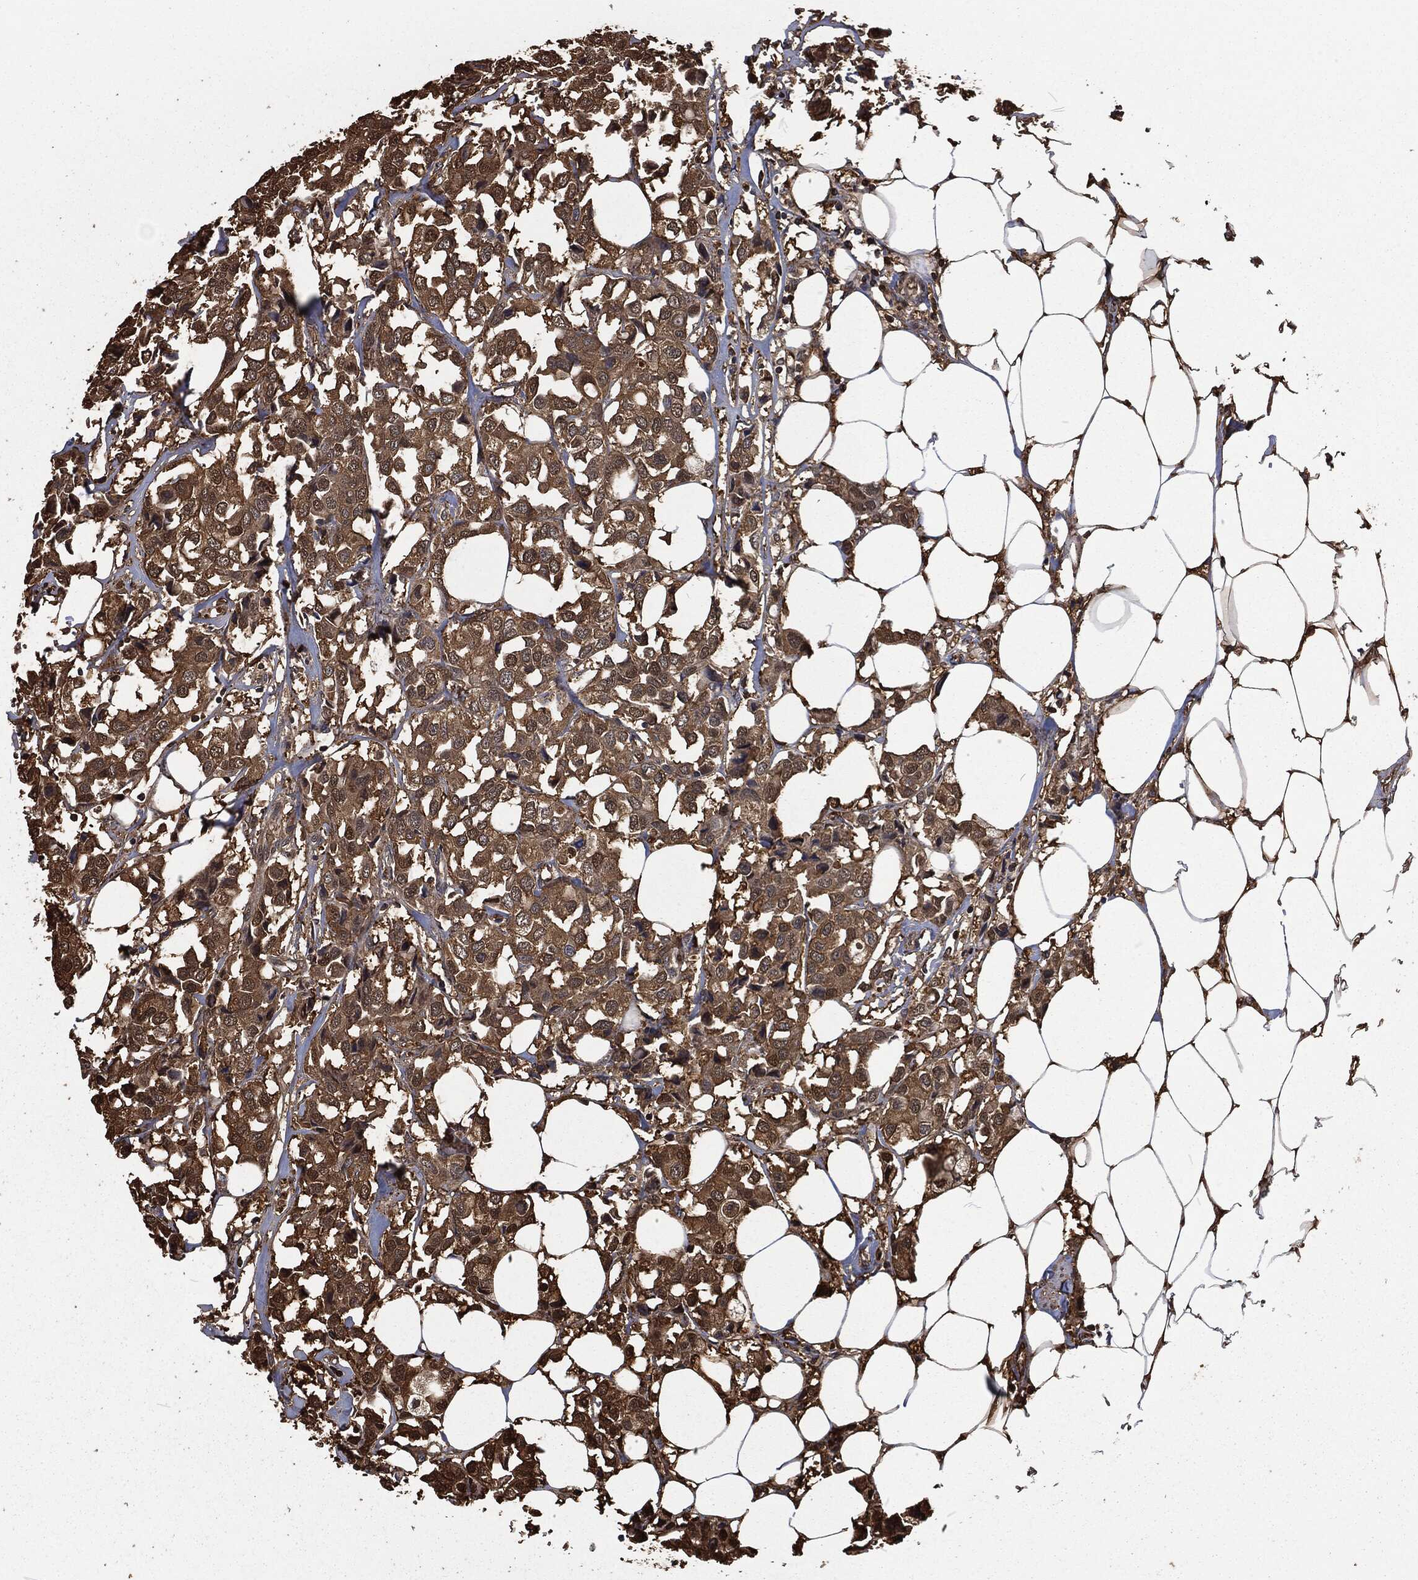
{"staining": {"intensity": "moderate", "quantity": ">75%", "location": "cytoplasmic/membranous"}, "tissue": "breast cancer", "cell_type": "Tumor cells", "image_type": "cancer", "snomed": [{"axis": "morphology", "description": "Duct carcinoma"}, {"axis": "topography", "description": "Breast"}], "caption": "Breast cancer stained for a protein displays moderate cytoplasmic/membranous positivity in tumor cells. The staining was performed using DAB to visualize the protein expression in brown, while the nuclei were stained in blue with hematoxylin (Magnification: 20x).", "gene": "PRDX4", "patient": {"sex": "female", "age": 80}}